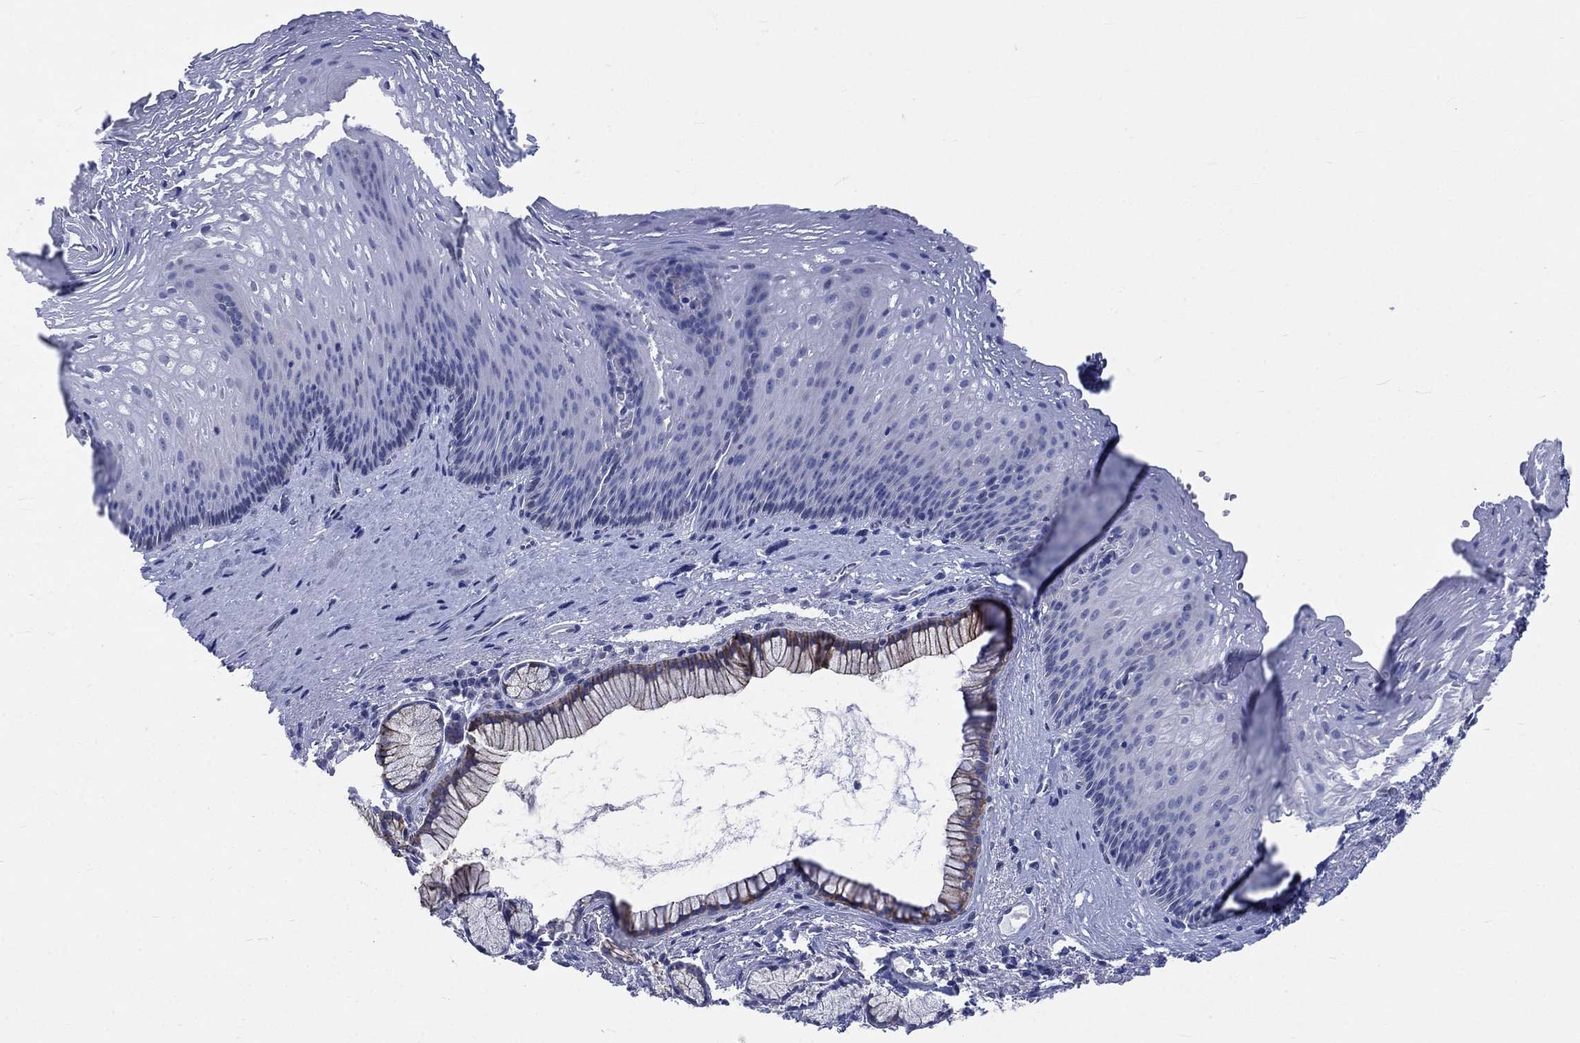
{"staining": {"intensity": "negative", "quantity": "none", "location": "none"}, "tissue": "esophagus", "cell_type": "Squamous epithelial cells", "image_type": "normal", "snomed": [{"axis": "morphology", "description": "Normal tissue, NOS"}, {"axis": "topography", "description": "Esophagus"}], "caption": "High power microscopy micrograph of an IHC photomicrograph of normal esophagus, revealing no significant staining in squamous epithelial cells.", "gene": "EGFLAM", "patient": {"sex": "male", "age": 76}}